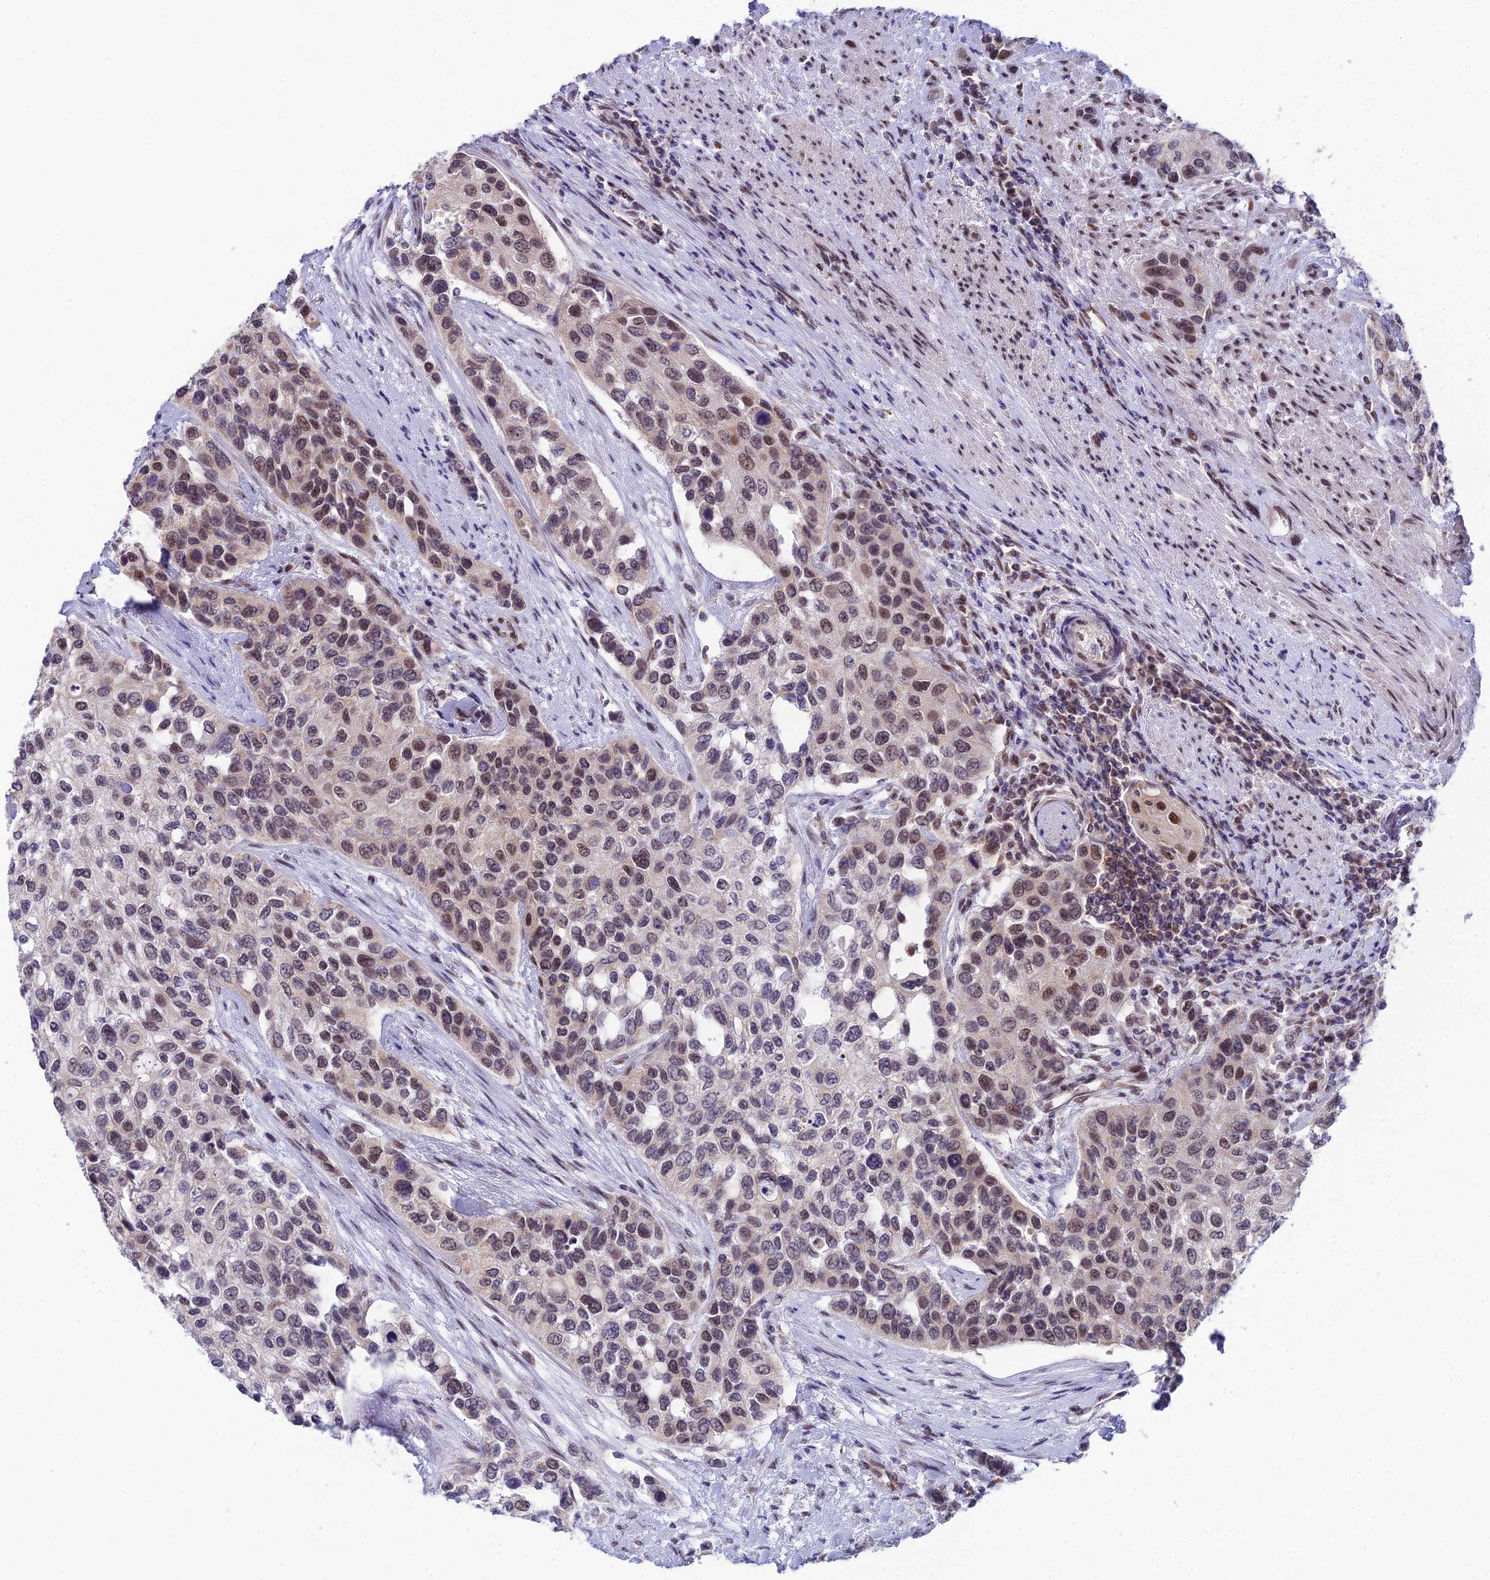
{"staining": {"intensity": "moderate", "quantity": ">75%", "location": "nuclear"}, "tissue": "urothelial cancer", "cell_type": "Tumor cells", "image_type": "cancer", "snomed": [{"axis": "morphology", "description": "Normal tissue, NOS"}, {"axis": "morphology", "description": "Urothelial carcinoma, High grade"}, {"axis": "topography", "description": "Vascular tissue"}, {"axis": "topography", "description": "Urinary bladder"}], "caption": "The photomicrograph exhibits immunohistochemical staining of high-grade urothelial carcinoma. There is moderate nuclear expression is identified in approximately >75% of tumor cells. The protein is shown in brown color, while the nuclei are stained blue.", "gene": "C2orf49", "patient": {"sex": "female", "age": 56}}